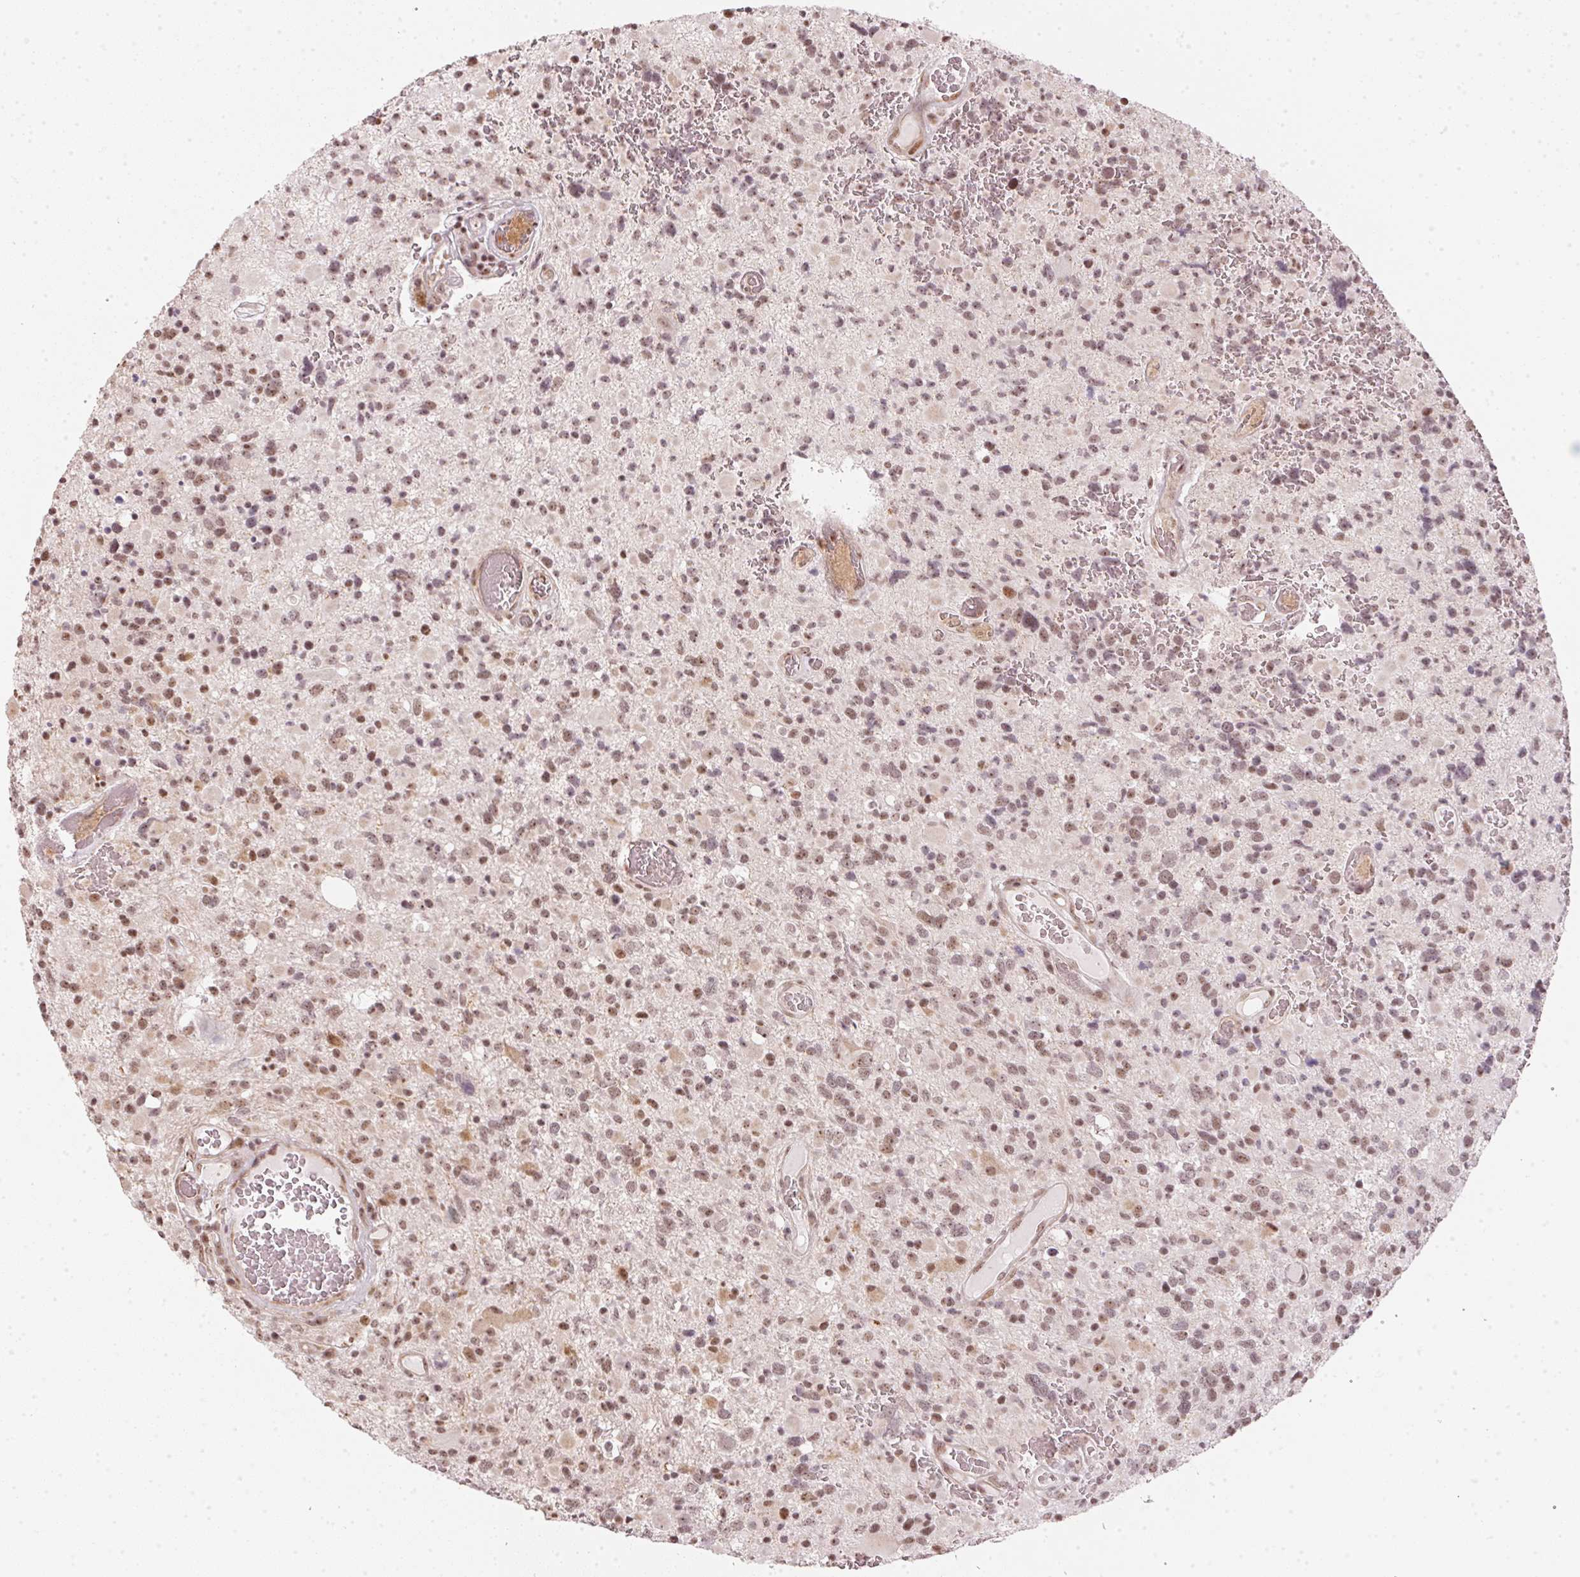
{"staining": {"intensity": "moderate", "quantity": "25%-75%", "location": "nuclear"}, "tissue": "glioma", "cell_type": "Tumor cells", "image_type": "cancer", "snomed": [{"axis": "morphology", "description": "Glioma, malignant, High grade"}, {"axis": "topography", "description": "Brain"}], "caption": "The micrograph reveals immunohistochemical staining of malignant glioma (high-grade). There is moderate nuclear expression is identified in about 25%-75% of tumor cells.", "gene": "KAT6A", "patient": {"sex": "female", "age": 40}}